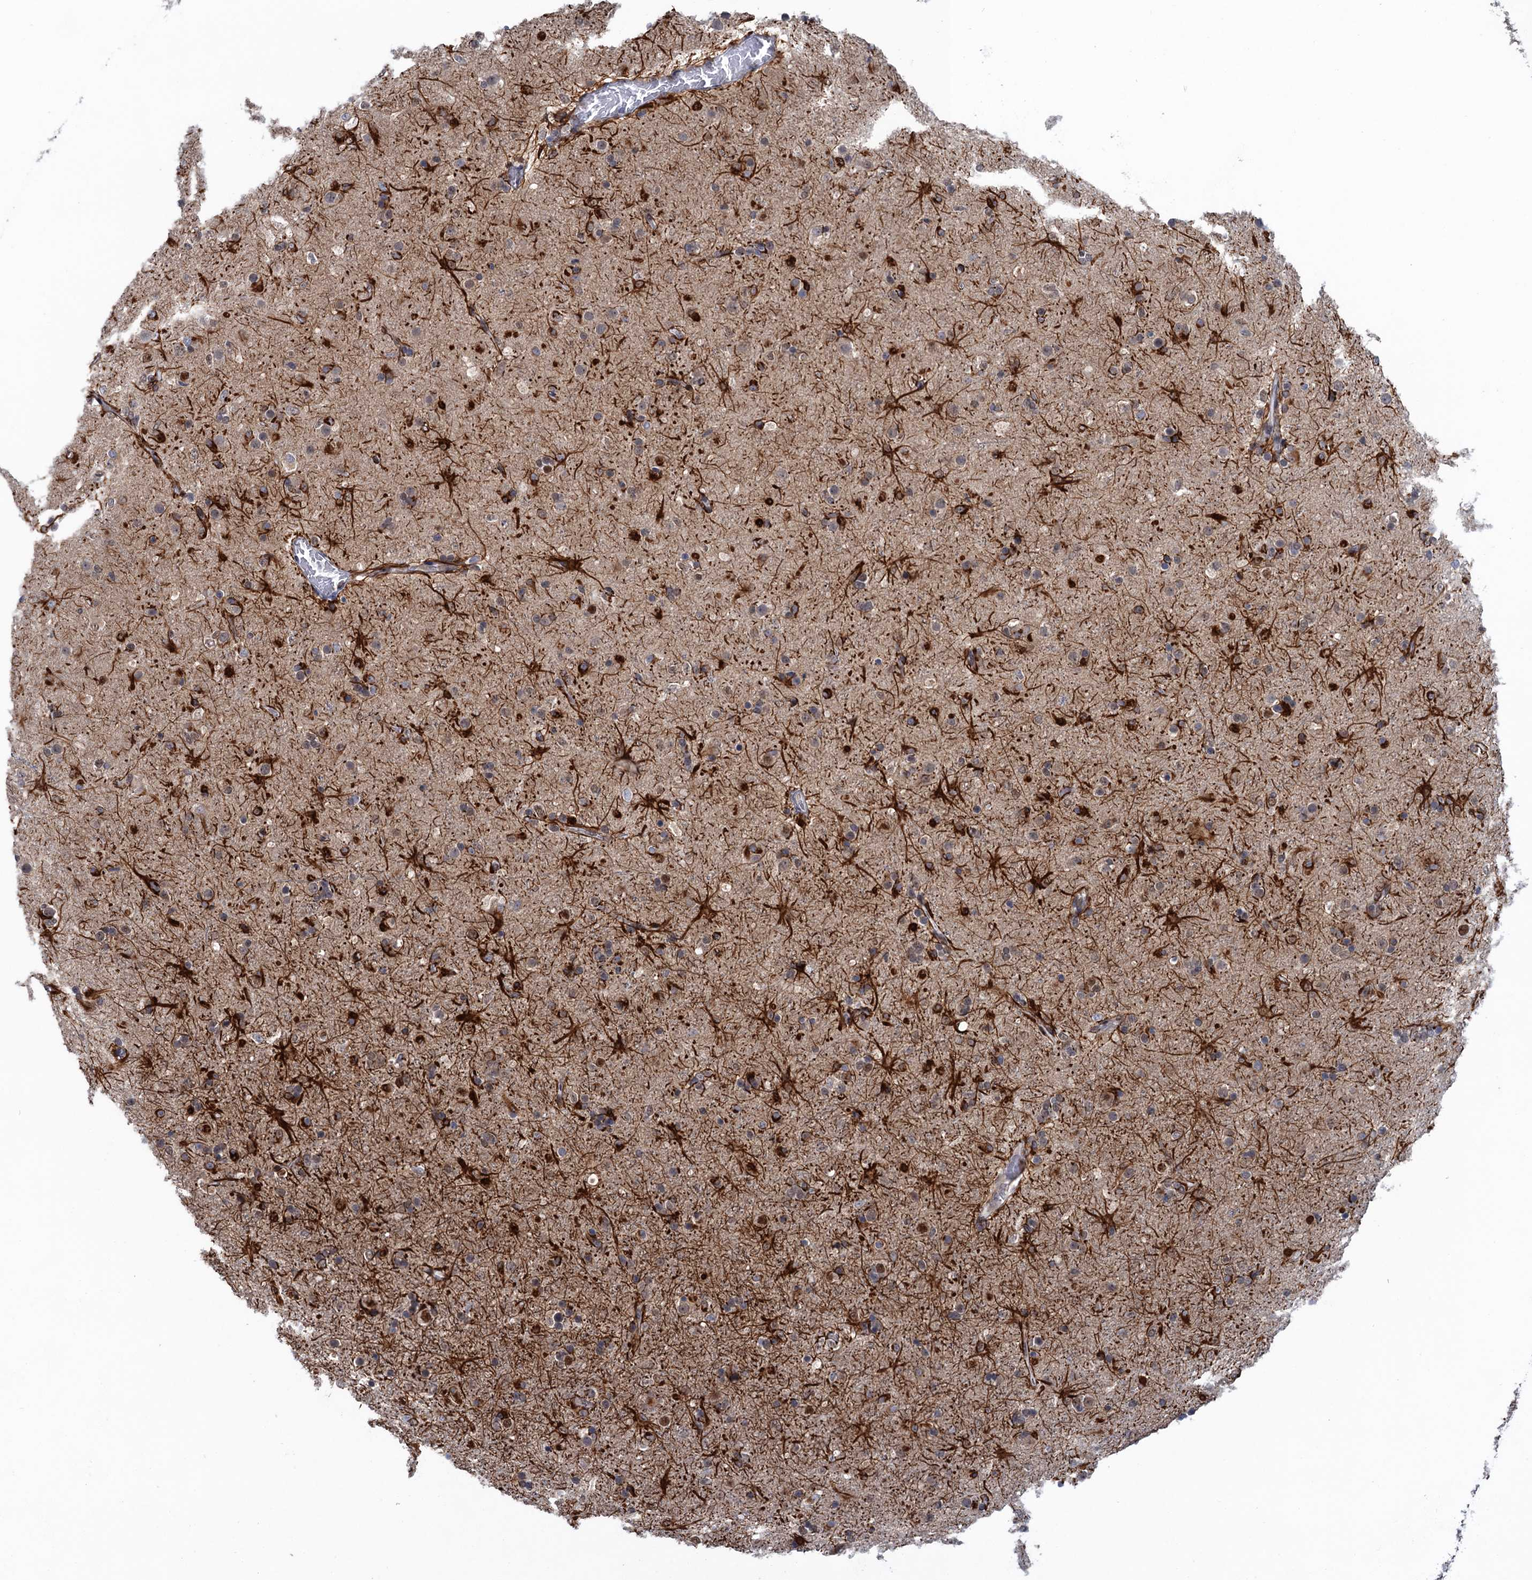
{"staining": {"intensity": "moderate", "quantity": ">75%", "location": "cytoplasmic/membranous,nuclear"}, "tissue": "glioma", "cell_type": "Tumor cells", "image_type": "cancer", "snomed": [{"axis": "morphology", "description": "Glioma, malignant, Low grade"}, {"axis": "topography", "description": "Brain"}], "caption": "Glioma stained with immunohistochemistry (IHC) displays moderate cytoplasmic/membranous and nuclear expression in about >75% of tumor cells. (IHC, brightfield microscopy, high magnification).", "gene": "SAE1", "patient": {"sex": "male", "age": 65}}